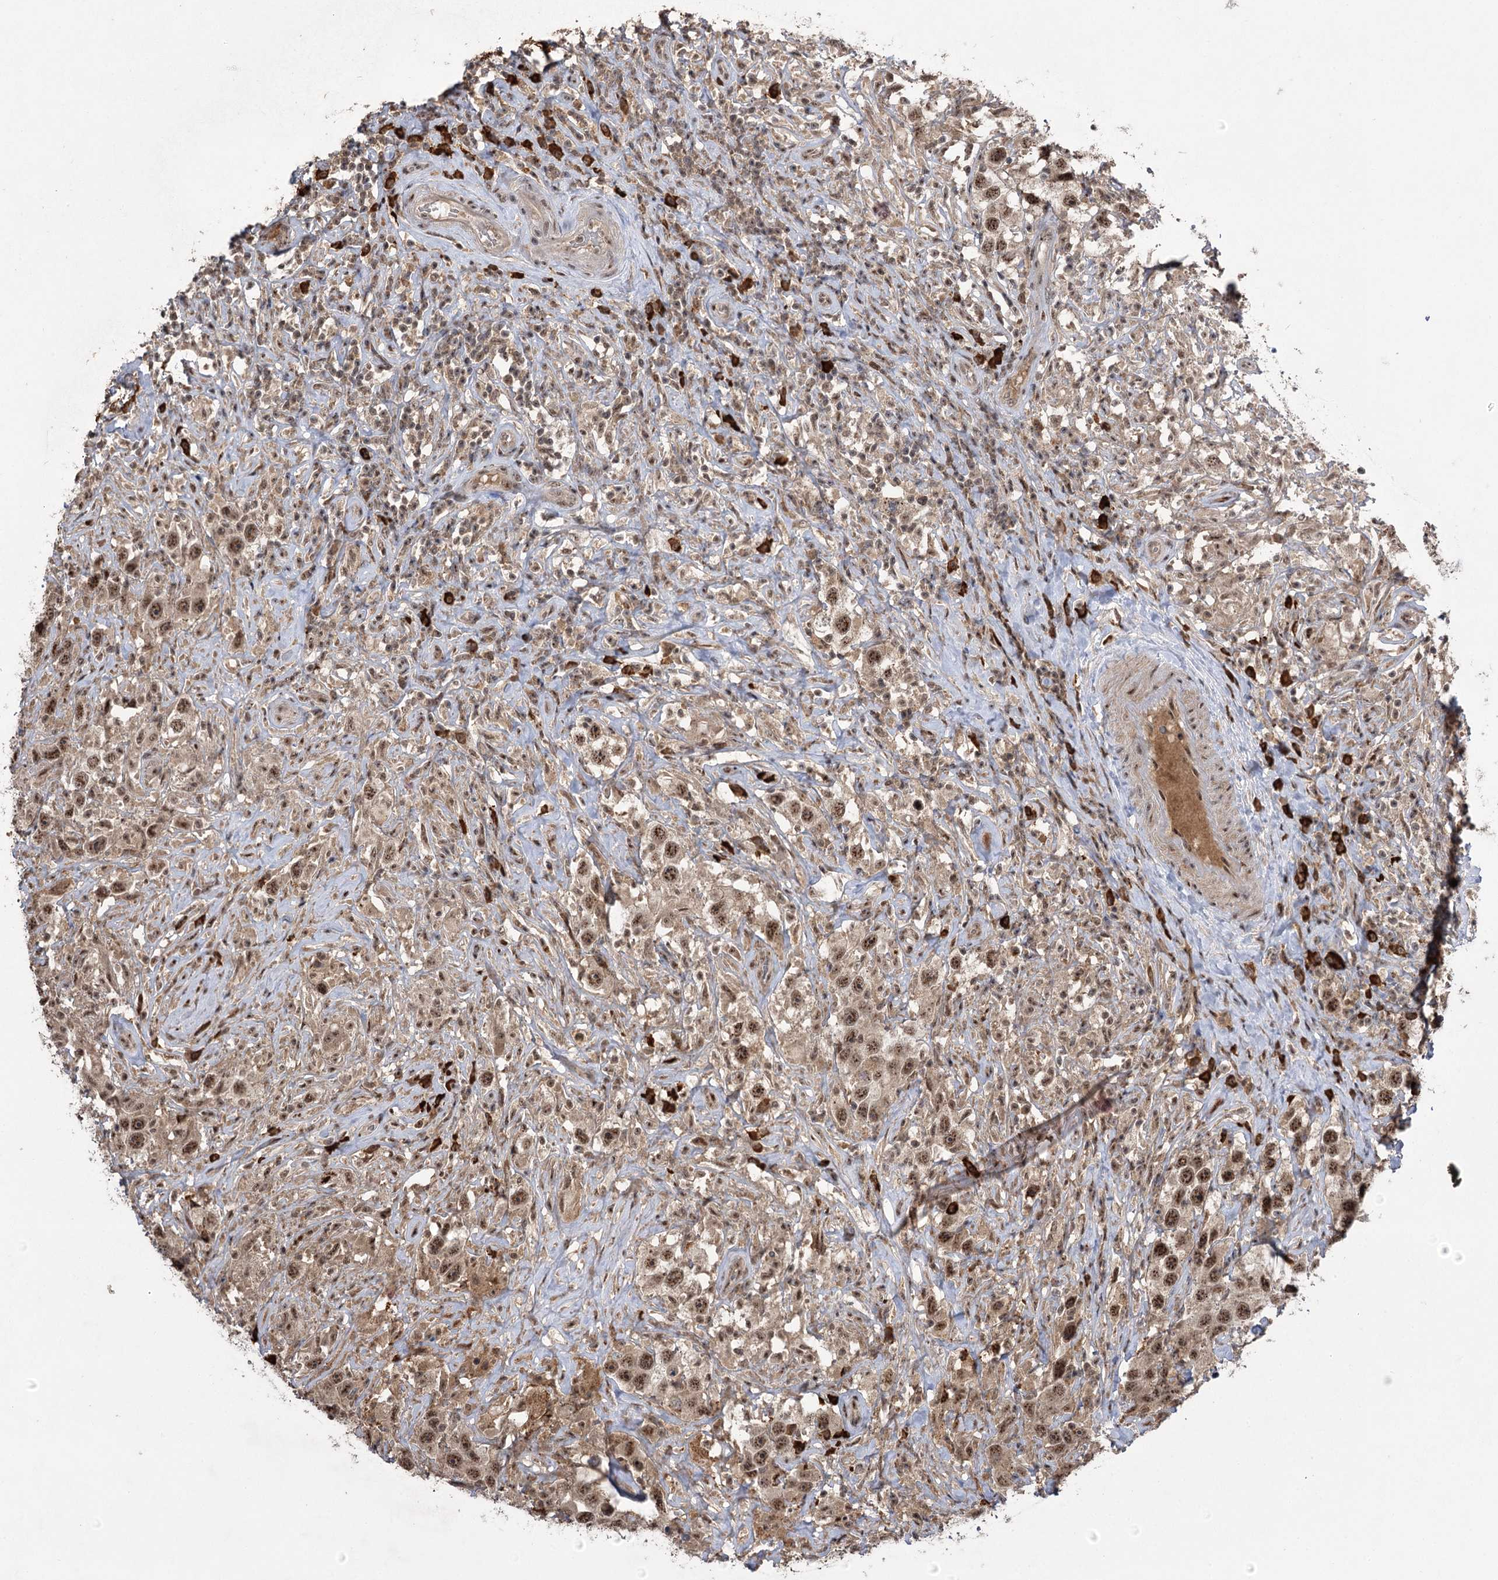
{"staining": {"intensity": "moderate", "quantity": ">75%", "location": "nuclear"}, "tissue": "testis cancer", "cell_type": "Tumor cells", "image_type": "cancer", "snomed": [{"axis": "morphology", "description": "Seminoma, NOS"}, {"axis": "topography", "description": "Testis"}], "caption": "The micrograph demonstrates staining of seminoma (testis), revealing moderate nuclear protein positivity (brown color) within tumor cells.", "gene": "PYROXD1", "patient": {"sex": "male", "age": 49}}